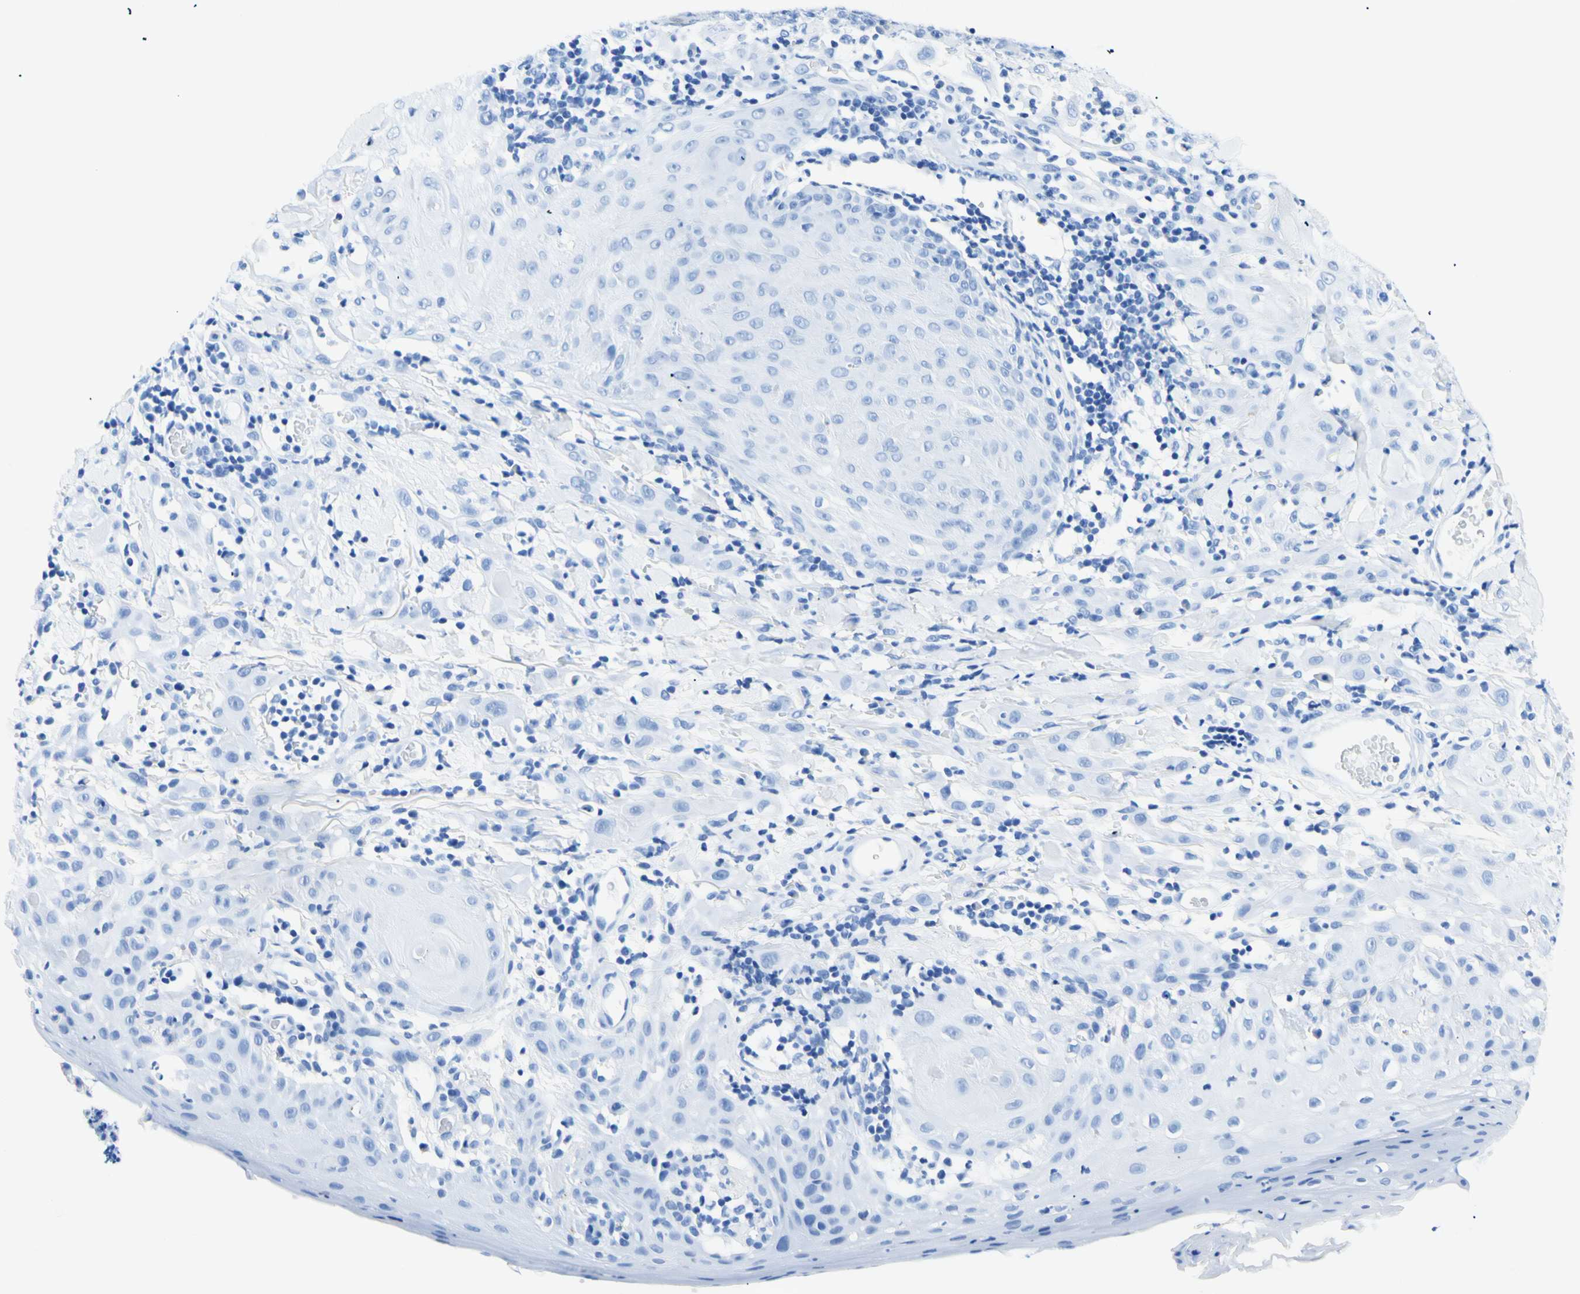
{"staining": {"intensity": "negative", "quantity": "none", "location": "none"}, "tissue": "skin cancer", "cell_type": "Tumor cells", "image_type": "cancer", "snomed": [{"axis": "morphology", "description": "Squamous cell carcinoma, NOS"}, {"axis": "topography", "description": "Skin"}], "caption": "This is an immunohistochemistry image of skin cancer (squamous cell carcinoma). There is no staining in tumor cells.", "gene": "MYH2", "patient": {"sex": "male", "age": 24}}